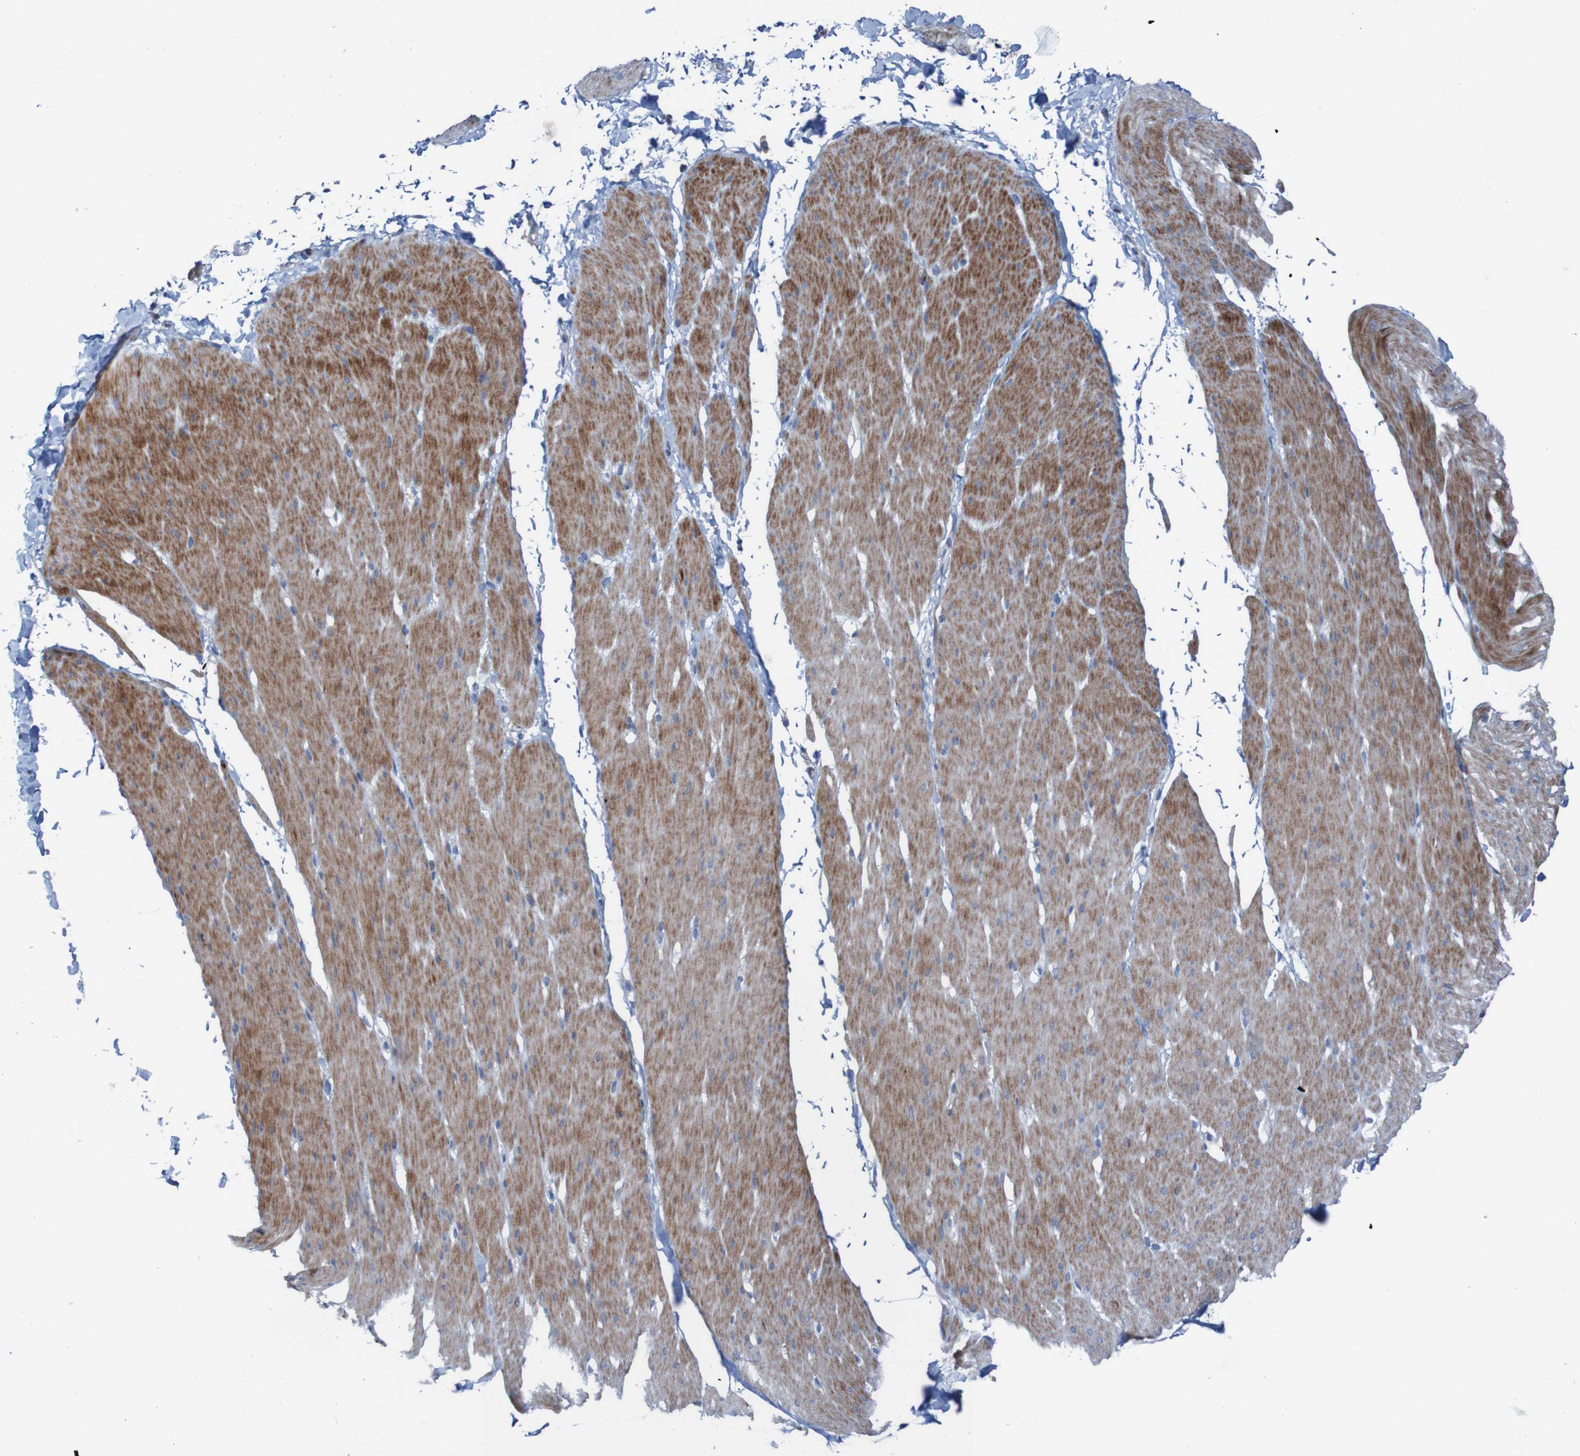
{"staining": {"intensity": "strong", "quantity": ">75%", "location": "cytoplasmic/membranous"}, "tissue": "smooth muscle", "cell_type": "Smooth muscle cells", "image_type": "normal", "snomed": [{"axis": "morphology", "description": "Normal tissue, NOS"}, {"axis": "topography", "description": "Smooth muscle"}, {"axis": "topography", "description": "Colon"}], "caption": "Immunohistochemical staining of benign smooth muscle reveals high levels of strong cytoplasmic/membranous expression in about >75% of smooth muscle cells. Nuclei are stained in blue.", "gene": "RNF182", "patient": {"sex": "male", "age": 67}}